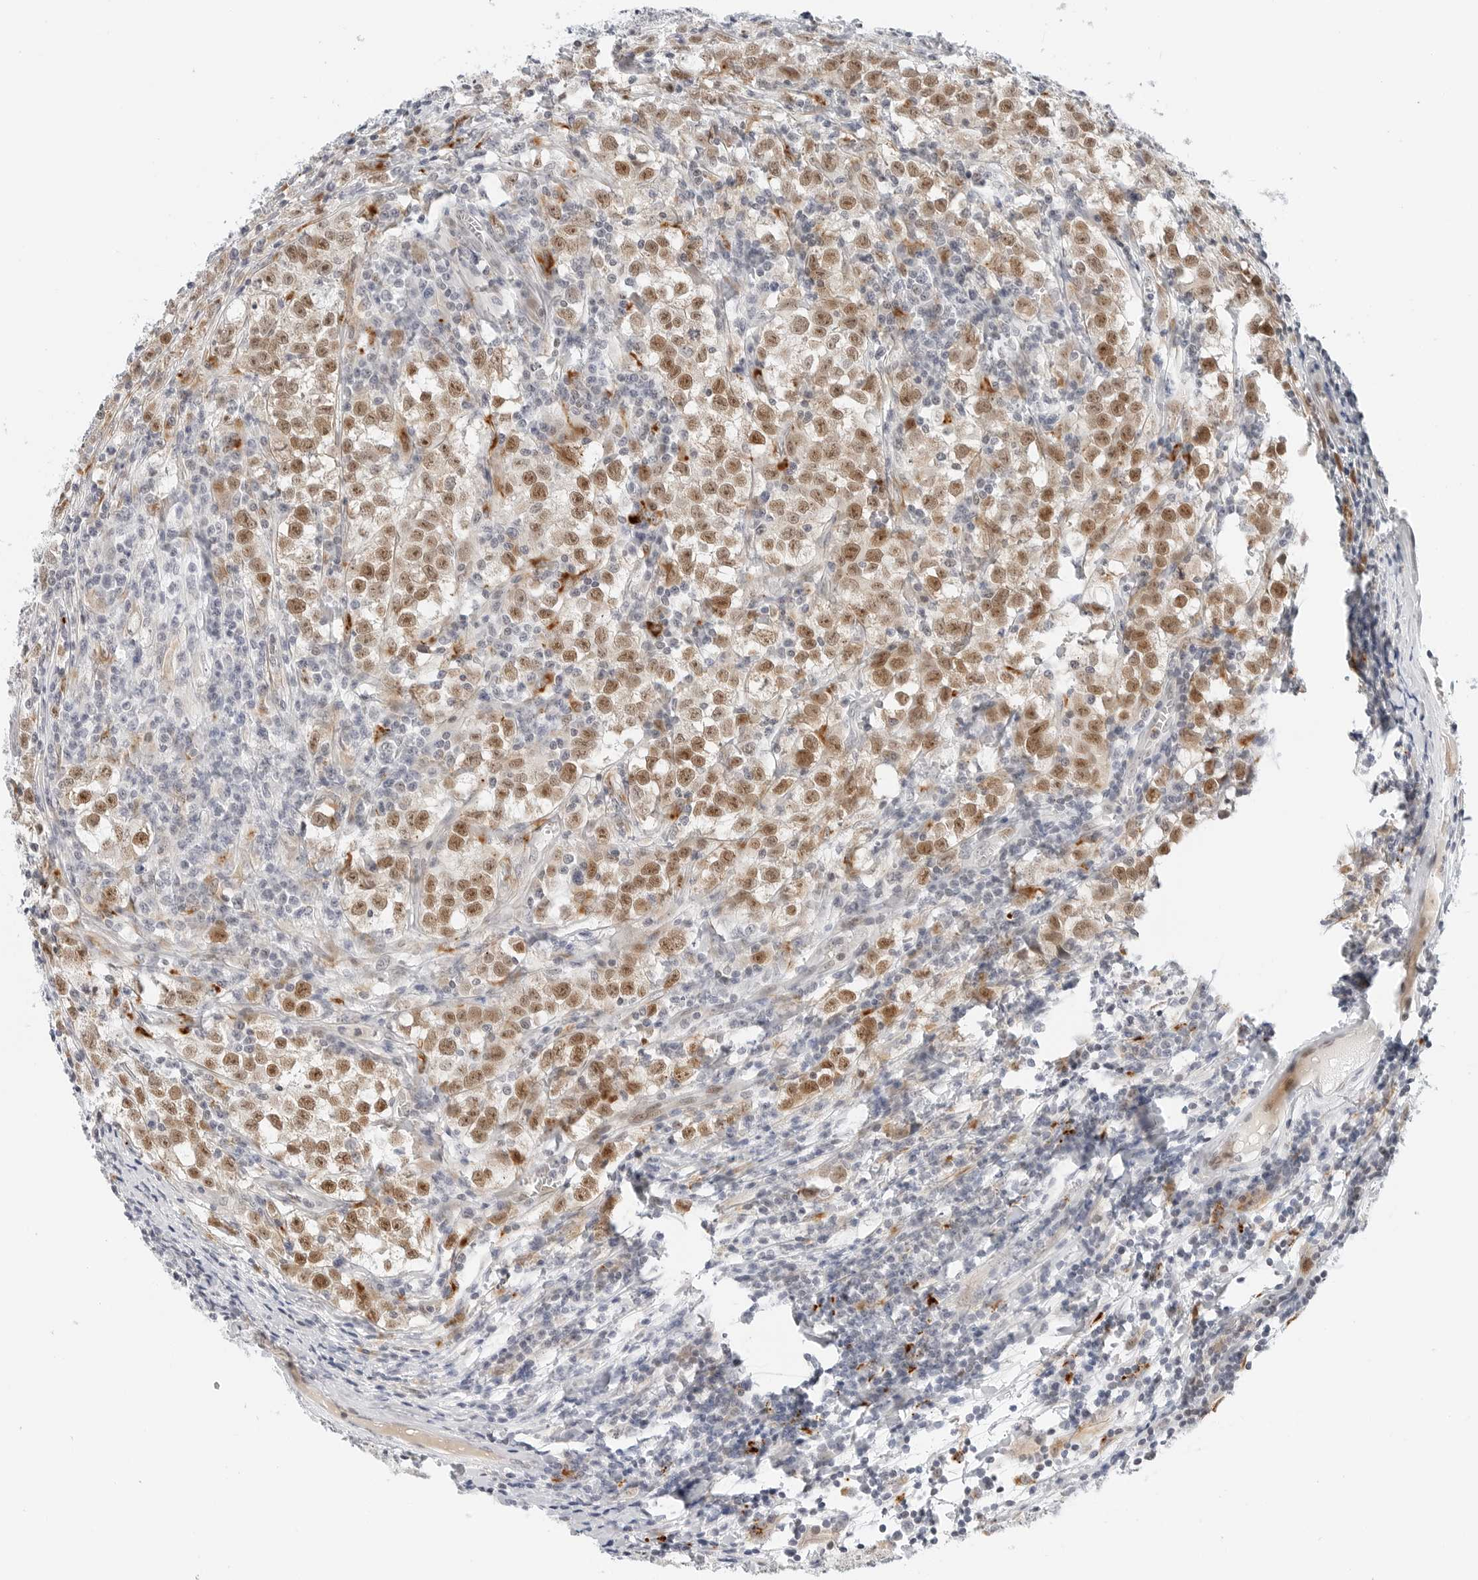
{"staining": {"intensity": "moderate", "quantity": "25%-75%", "location": "cytoplasmic/membranous,nuclear"}, "tissue": "testis cancer", "cell_type": "Tumor cells", "image_type": "cancer", "snomed": [{"axis": "morphology", "description": "Seminoma, NOS"}, {"axis": "morphology", "description": "Carcinoma, Embryonal, NOS"}, {"axis": "topography", "description": "Testis"}], "caption": "Immunohistochemical staining of human testis cancer (seminoma) shows medium levels of moderate cytoplasmic/membranous and nuclear protein staining in approximately 25%-75% of tumor cells. Nuclei are stained in blue.", "gene": "TSEN2", "patient": {"sex": "male", "age": 43}}